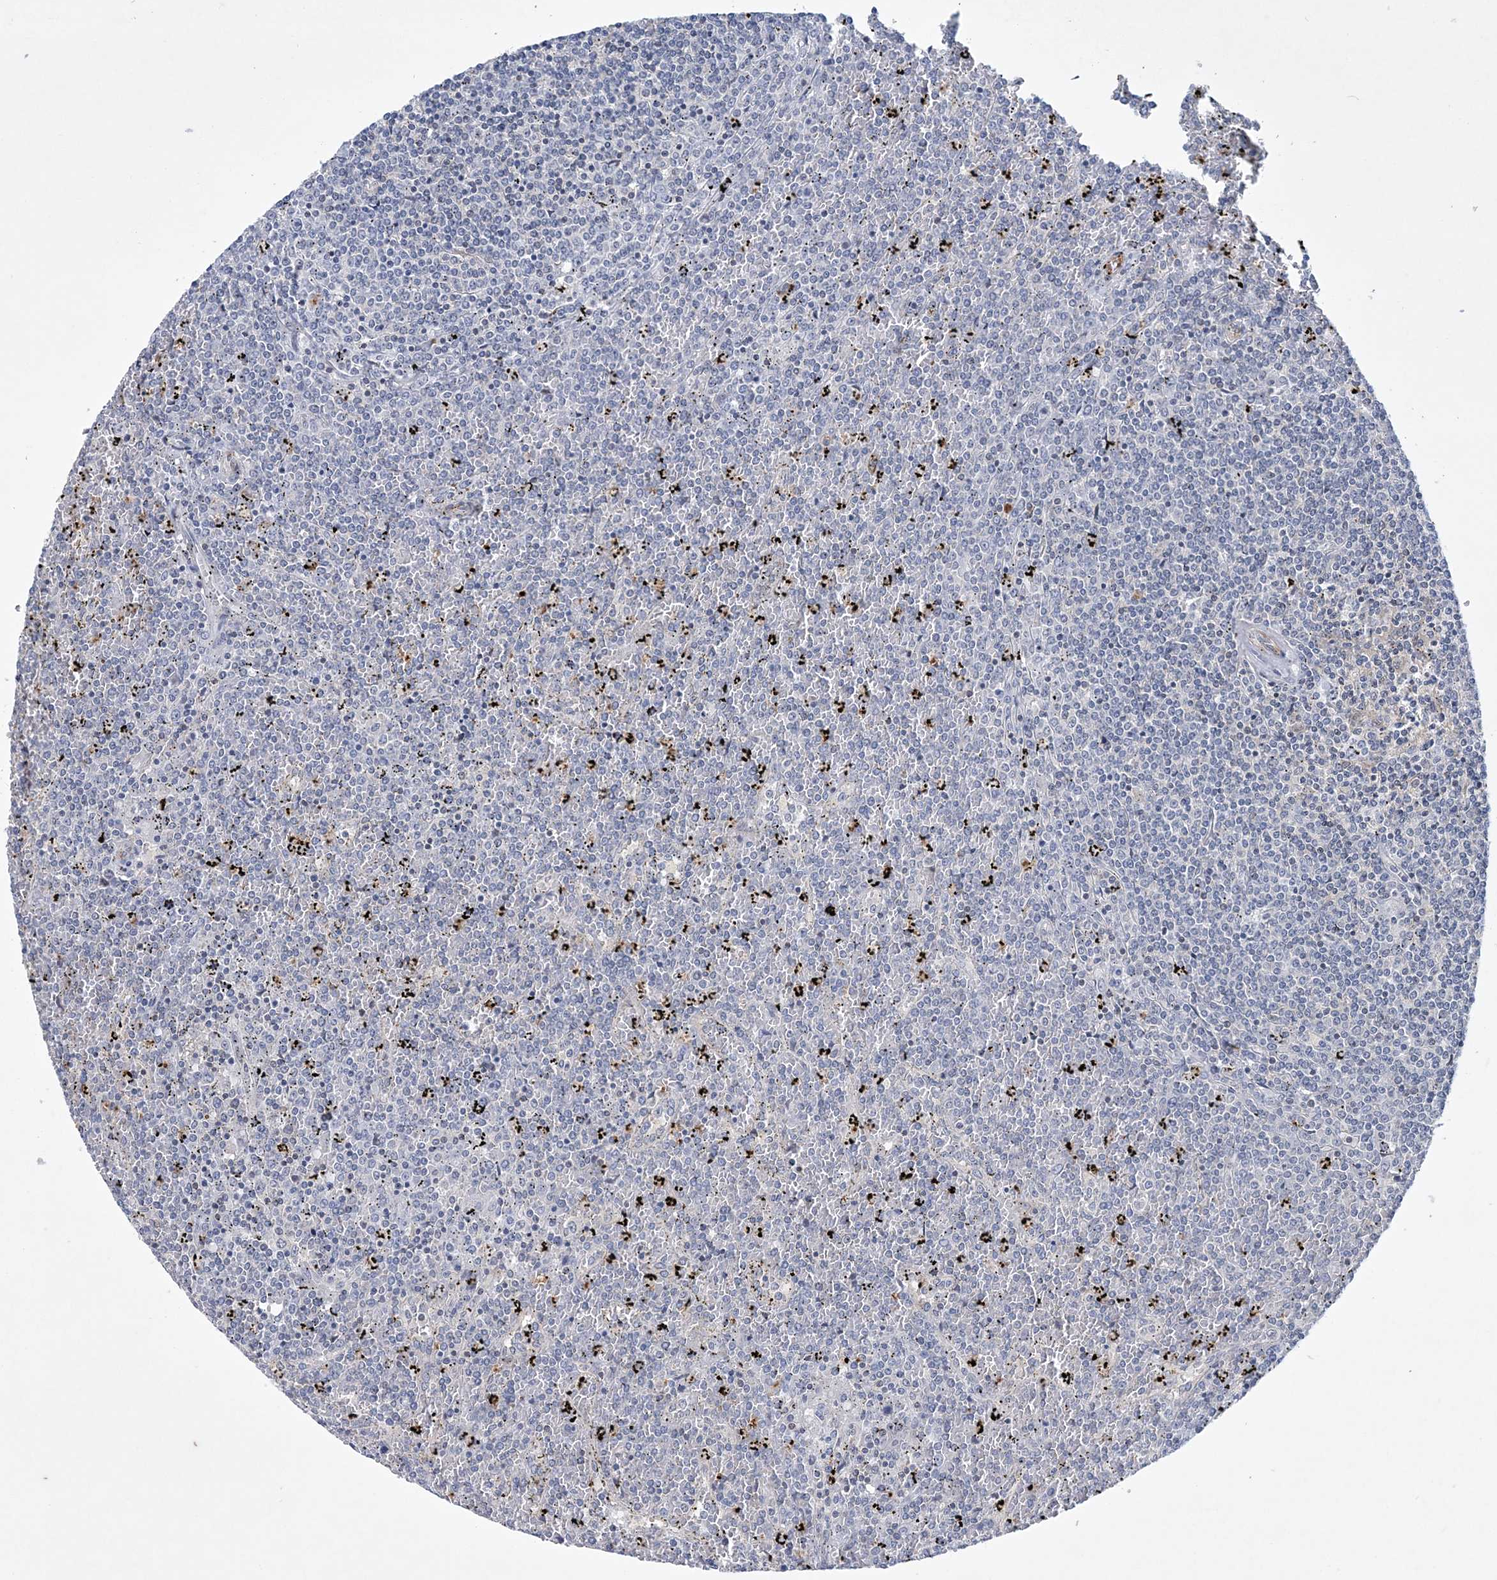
{"staining": {"intensity": "negative", "quantity": "none", "location": "none"}, "tissue": "lymphoma", "cell_type": "Tumor cells", "image_type": "cancer", "snomed": [{"axis": "morphology", "description": "Malignant lymphoma, non-Hodgkin's type, Low grade"}, {"axis": "topography", "description": "Spleen"}], "caption": "The micrograph displays no significant positivity in tumor cells of lymphoma. (DAB immunohistochemistry visualized using brightfield microscopy, high magnification).", "gene": "DPCD", "patient": {"sex": "female", "age": 19}}